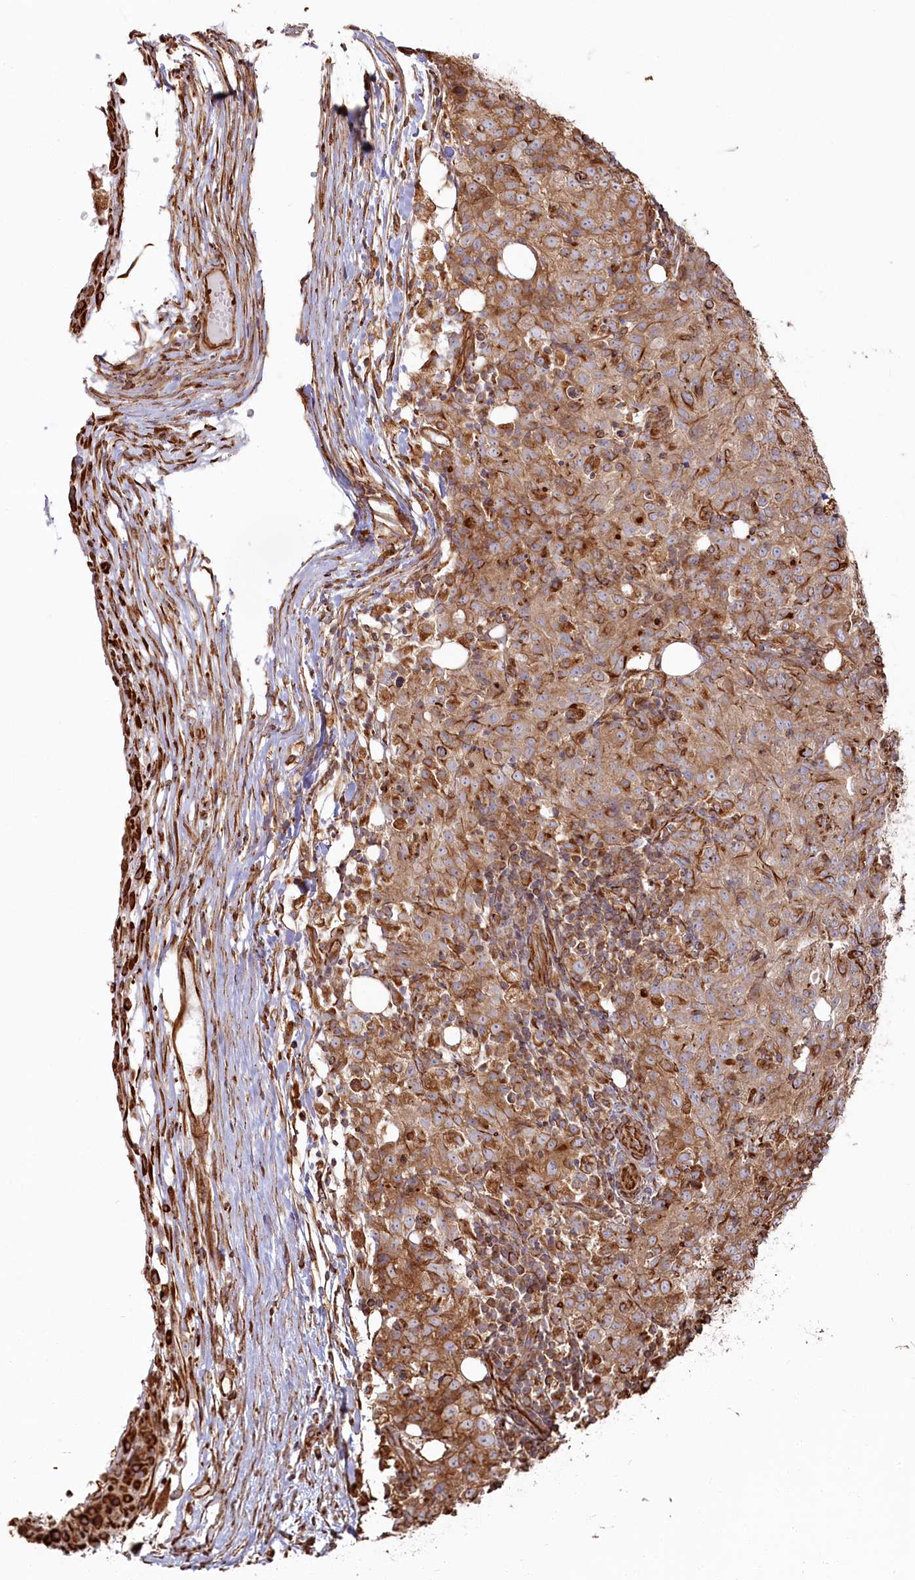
{"staining": {"intensity": "moderate", "quantity": ">75%", "location": "cytoplasmic/membranous"}, "tissue": "ovarian cancer", "cell_type": "Tumor cells", "image_type": "cancer", "snomed": [{"axis": "morphology", "description": "Carcinoma, endometroid"}, {"axis": "topography", "description": "Ovary"}], "caption": "There is medium levels of moderate cytoplasmic/membranous staining in tumor cells of endometroid carcinoma (ovarian), as demonstrated by immunohistochemical staining (brown color).", "gene": "TTC1", "patient": {"sex": "female", "age": 42}}